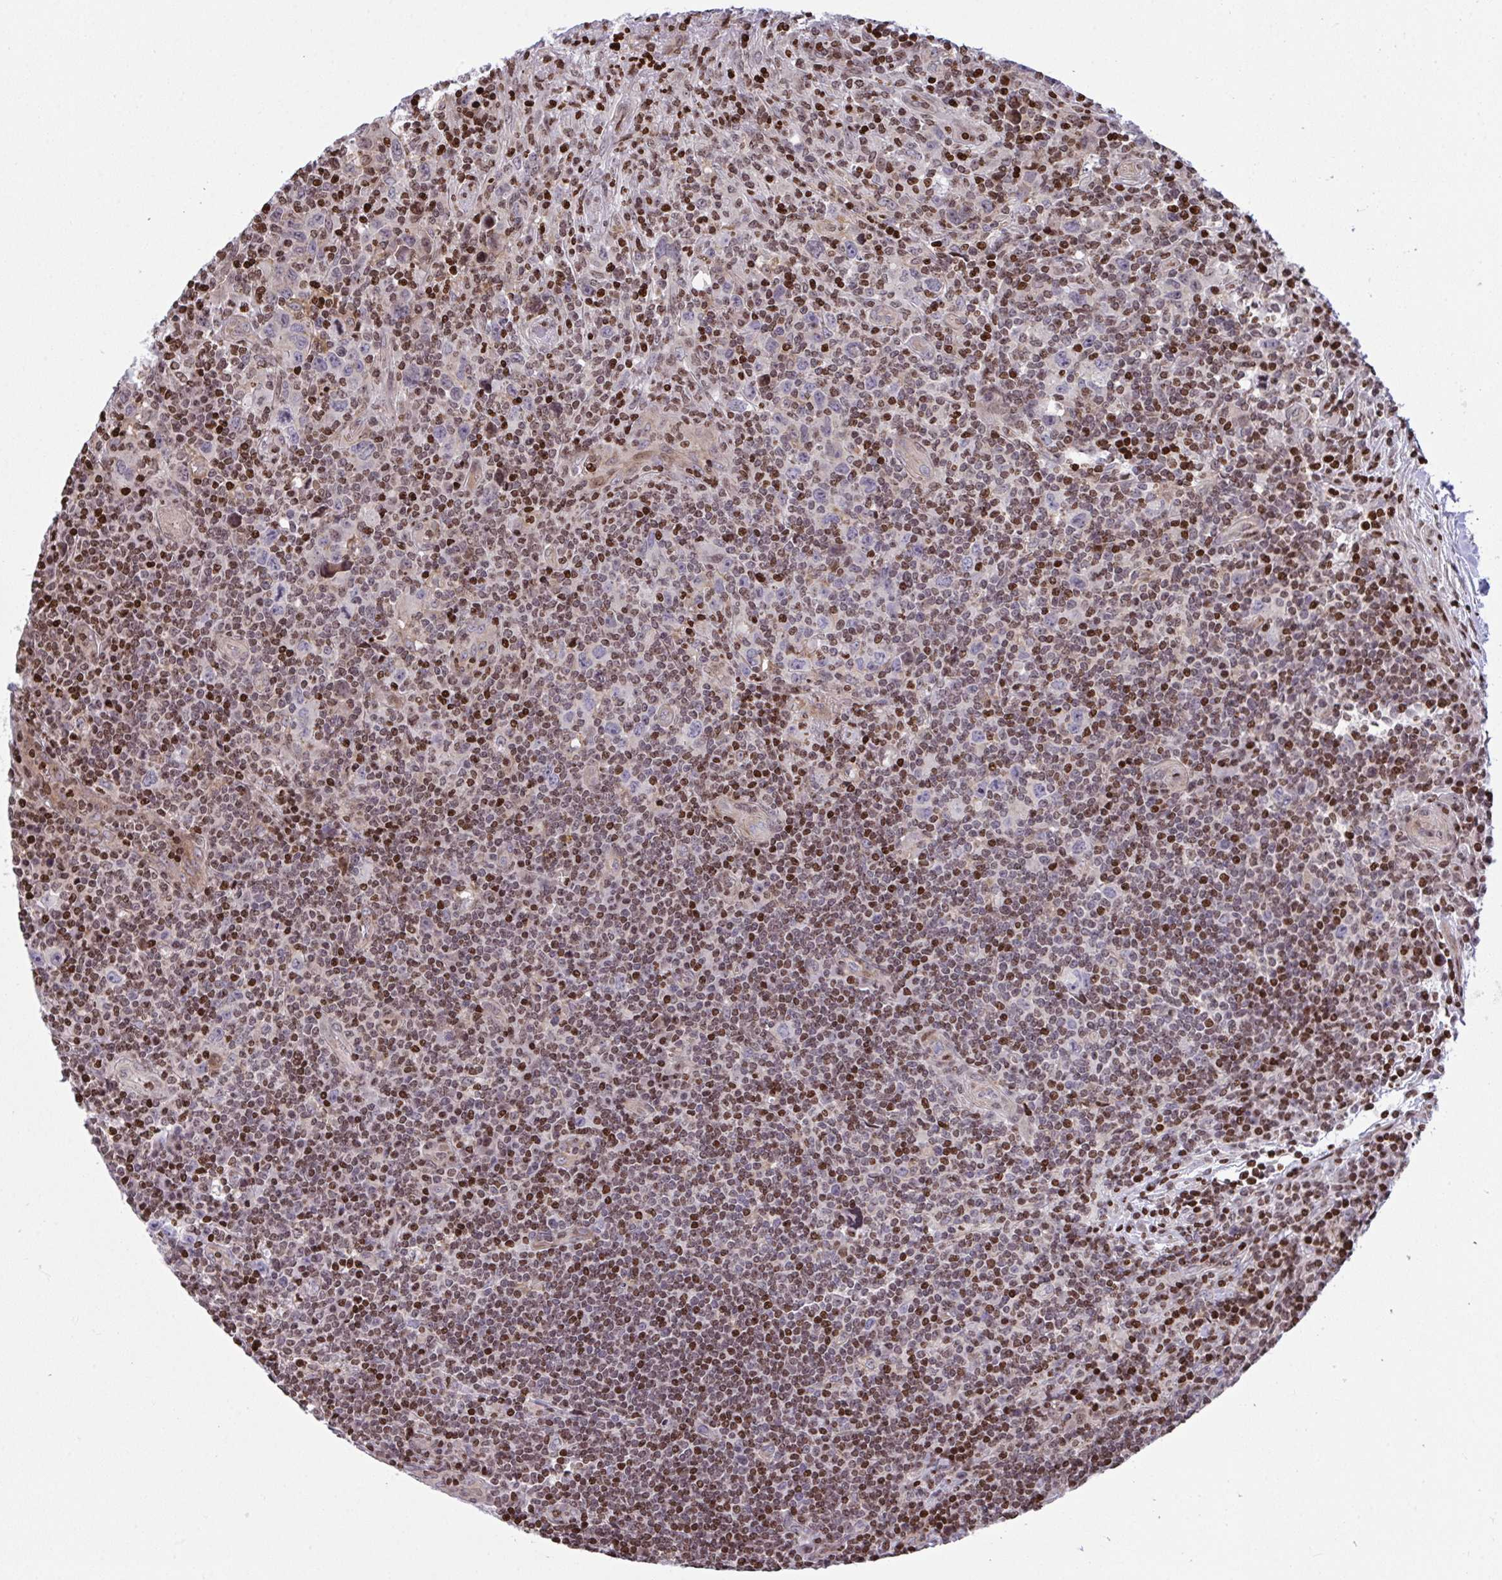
{"staining": {"intensity": "negative", "quantity": "none", "location": "none"}, "tissue": "lymphoma", "cell_type": "Tumor cells", "image_type": "cancer", "snomed": [{"axis": "morphology", "description": "Hodgkin's disease, NOS"}, {"axis": "topography", "description": "Lymph node"}], "caption": "An image of human Hodgkin's disease is negative for staining in tumor cells.", "gene": "RAPGEF5", "patient": {"sex": "female", "age": 18}}